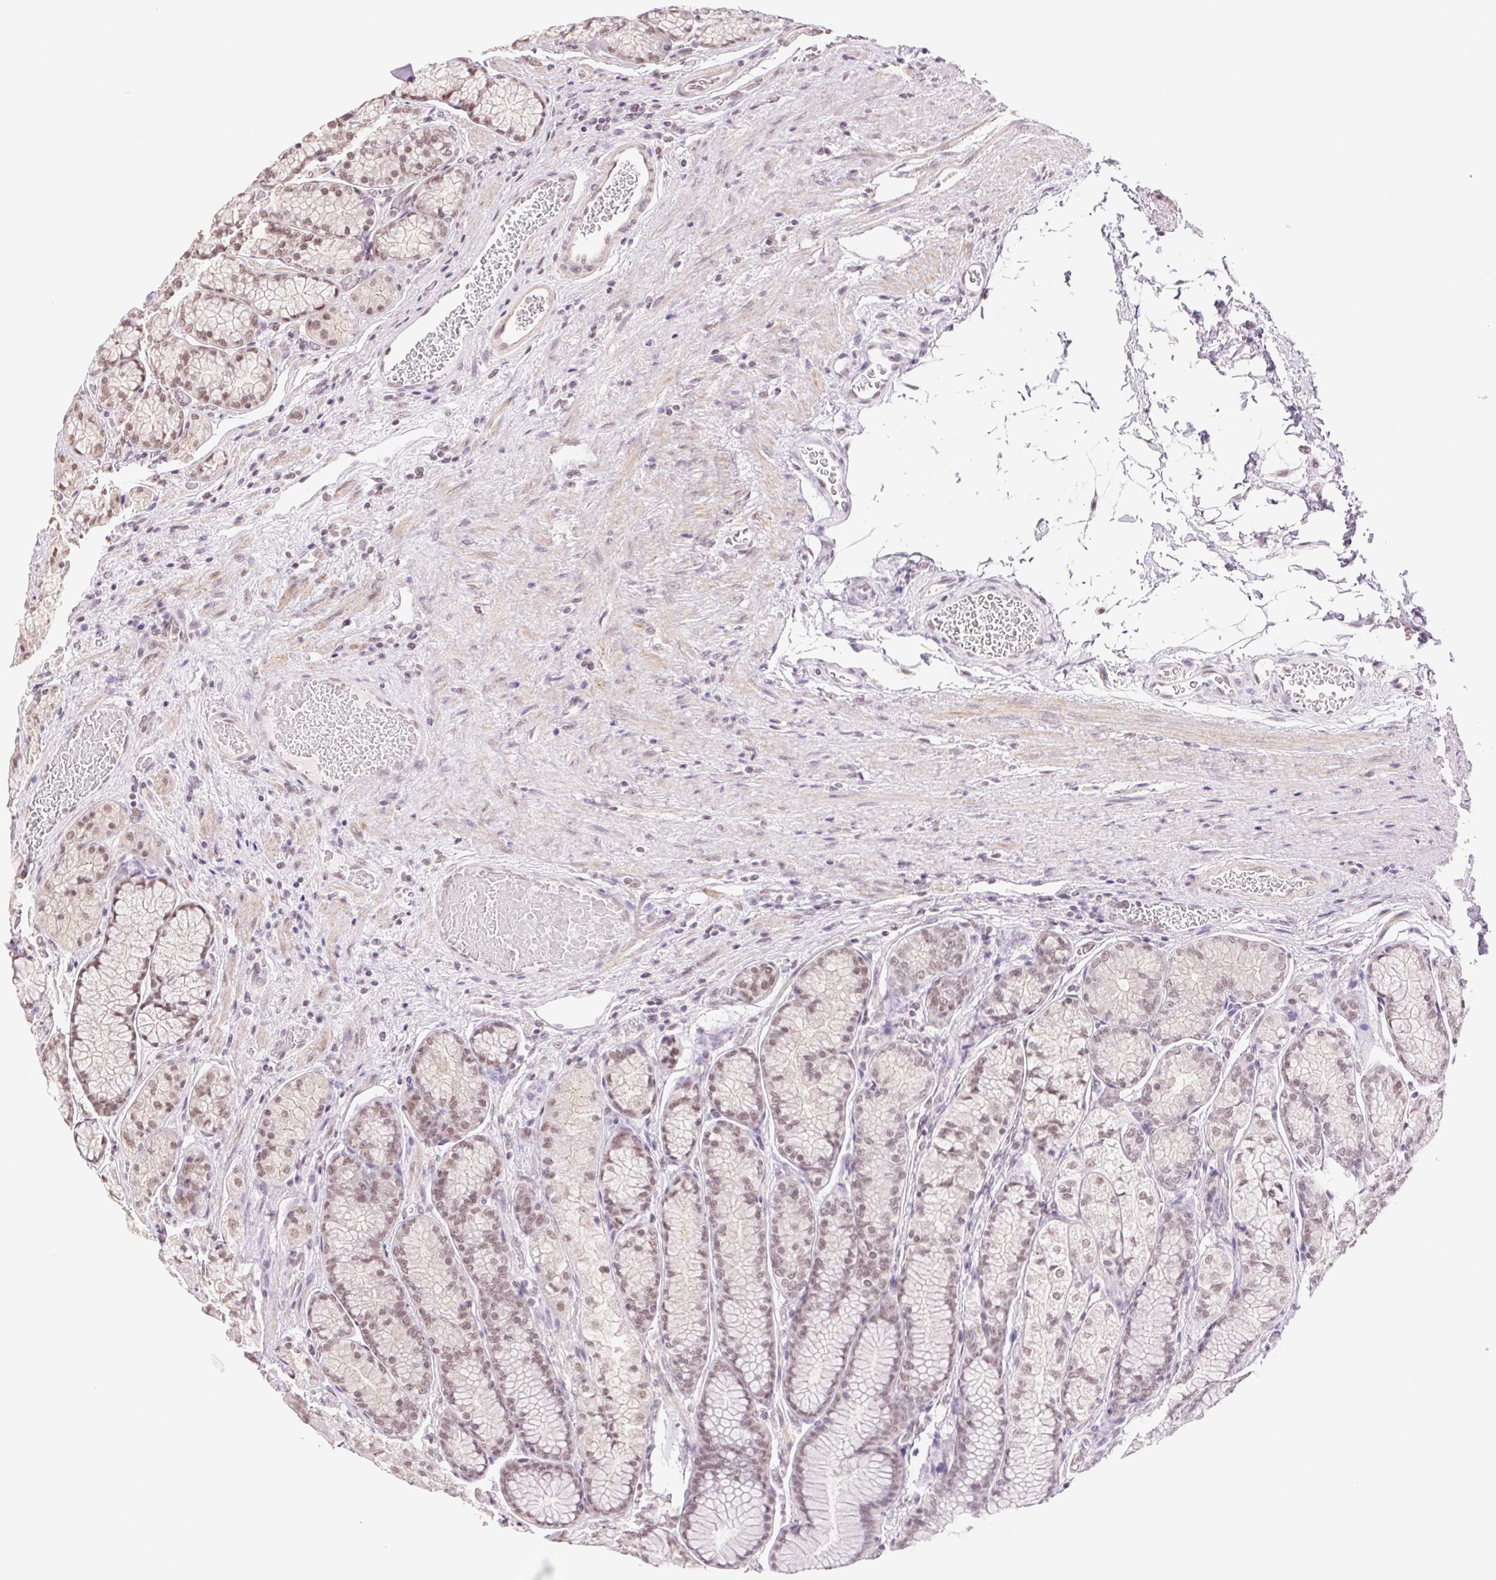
{"staining": {"intensity": "weak", "quantity": "25%-75%", "location": "nuclear"}, "tissue": "stomach", "cell_type": "Glandular cells", "image_type": "normal", "snomed": [{"axis": "morphology", "description": "Normal tissue, NOS"}, {"axis": "morphology", "description": "Adenocarcinoma, NOS"}, {"axis": "morphology", "description": "Adenocarcinoma, High grade"}, {"axis": "topography", "description": "Stomach, upper"}, {"axis": "topography", "description": "Stomach"}], "caption": "The image shows a brown stain indicating the presence of a protein in the nuclear of glandular cells in stomach.", "gene": "RPRD1B", "patient": {"sex": "female", "age": 65}}